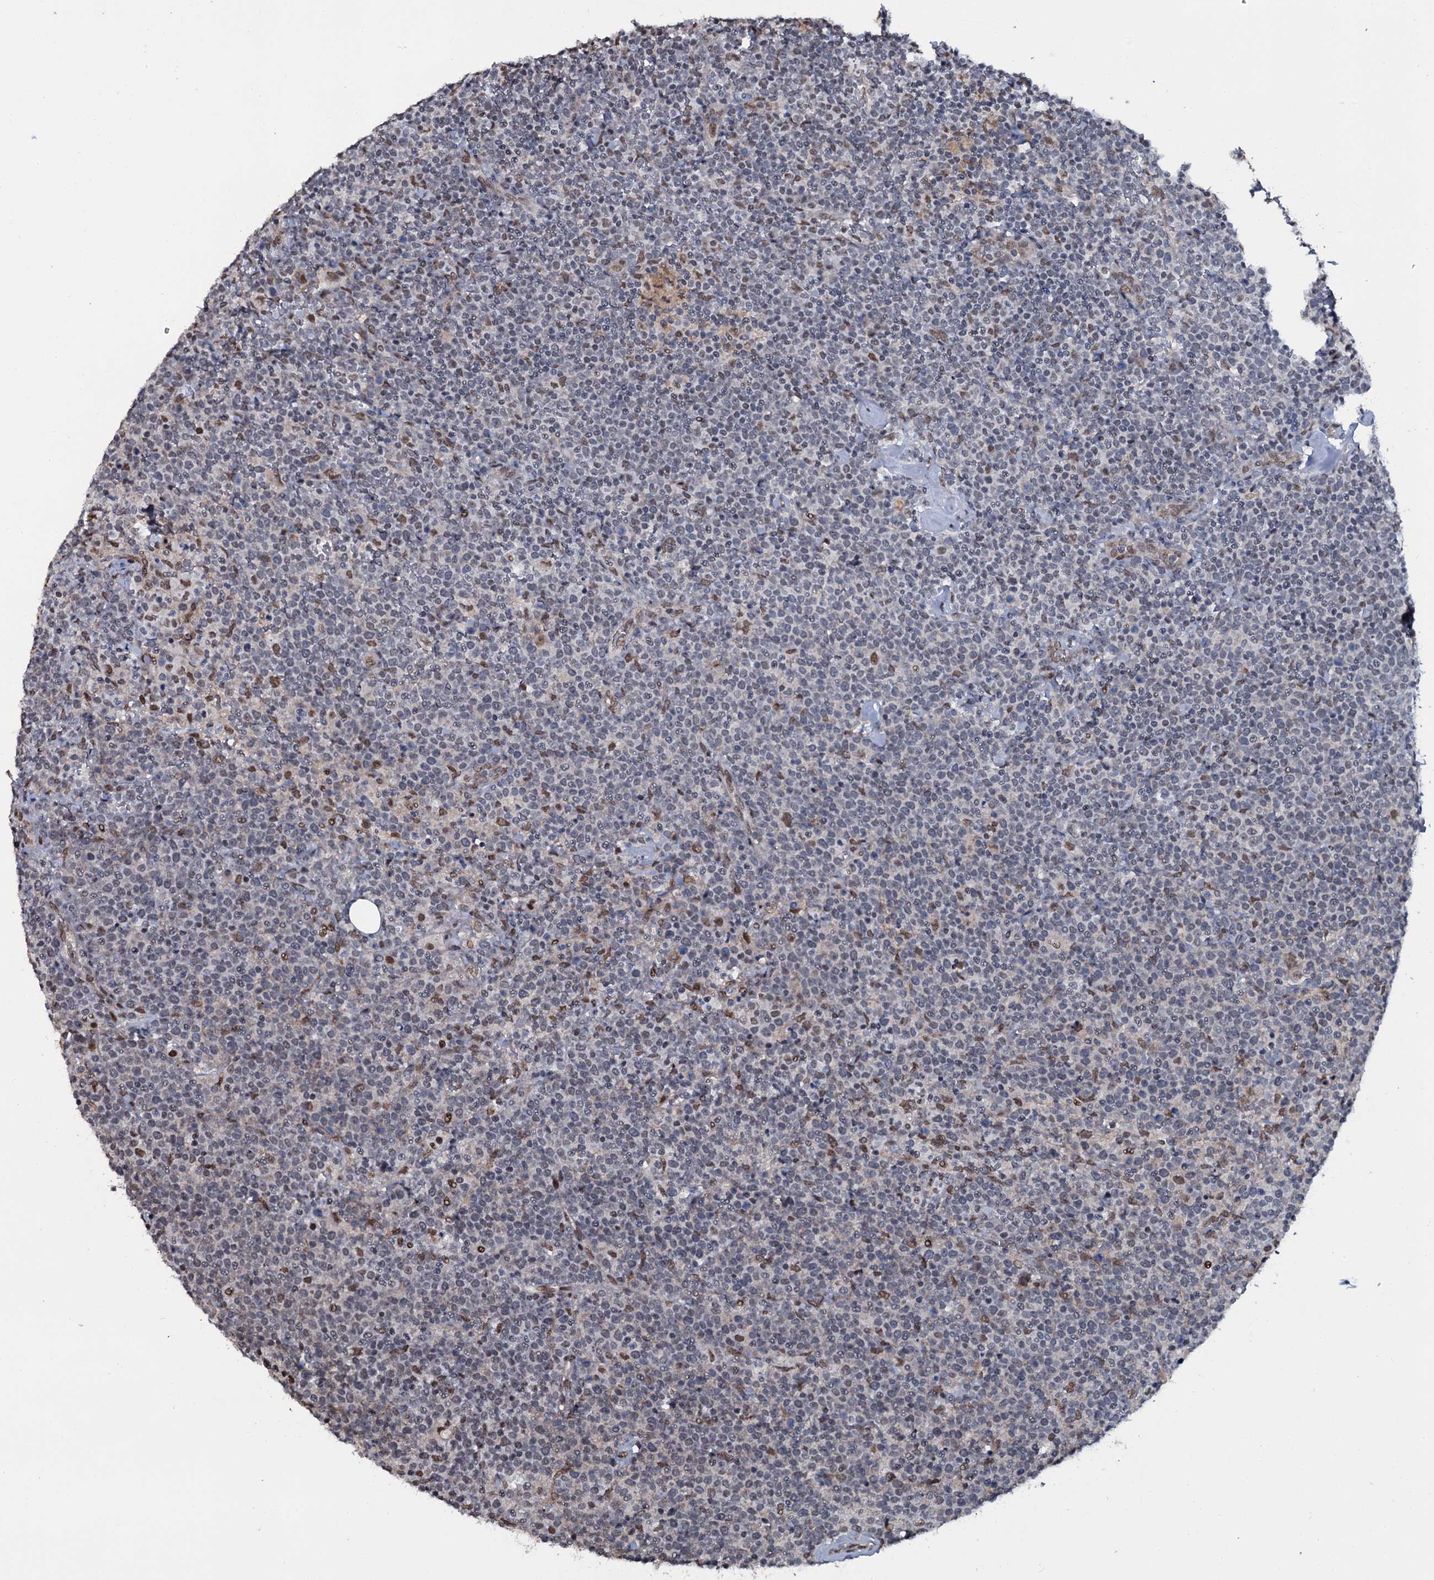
{"staining": {"intensity": "negative", "quantity": "none", "location": "none"}, "tissue": "lymphoma", "cell_type": "Tumor cells", "image_type": "cancer", "snomed": [{"axis": "morphology", "description": "Malignant lymphoma, non-Hodgkin's type, High grade"}, {"axis": "topography", "description": "Lymph node"}], "caption": "Immunohistochemistry (IHC) micrograph of high-grade malignant lymphoma, non-Hodgkin's type stained for a protein (brown), which exhibits no staining in tumor cells.", "gene": "SH2D4B", "patient": {"sex": "male", "age": 61}}